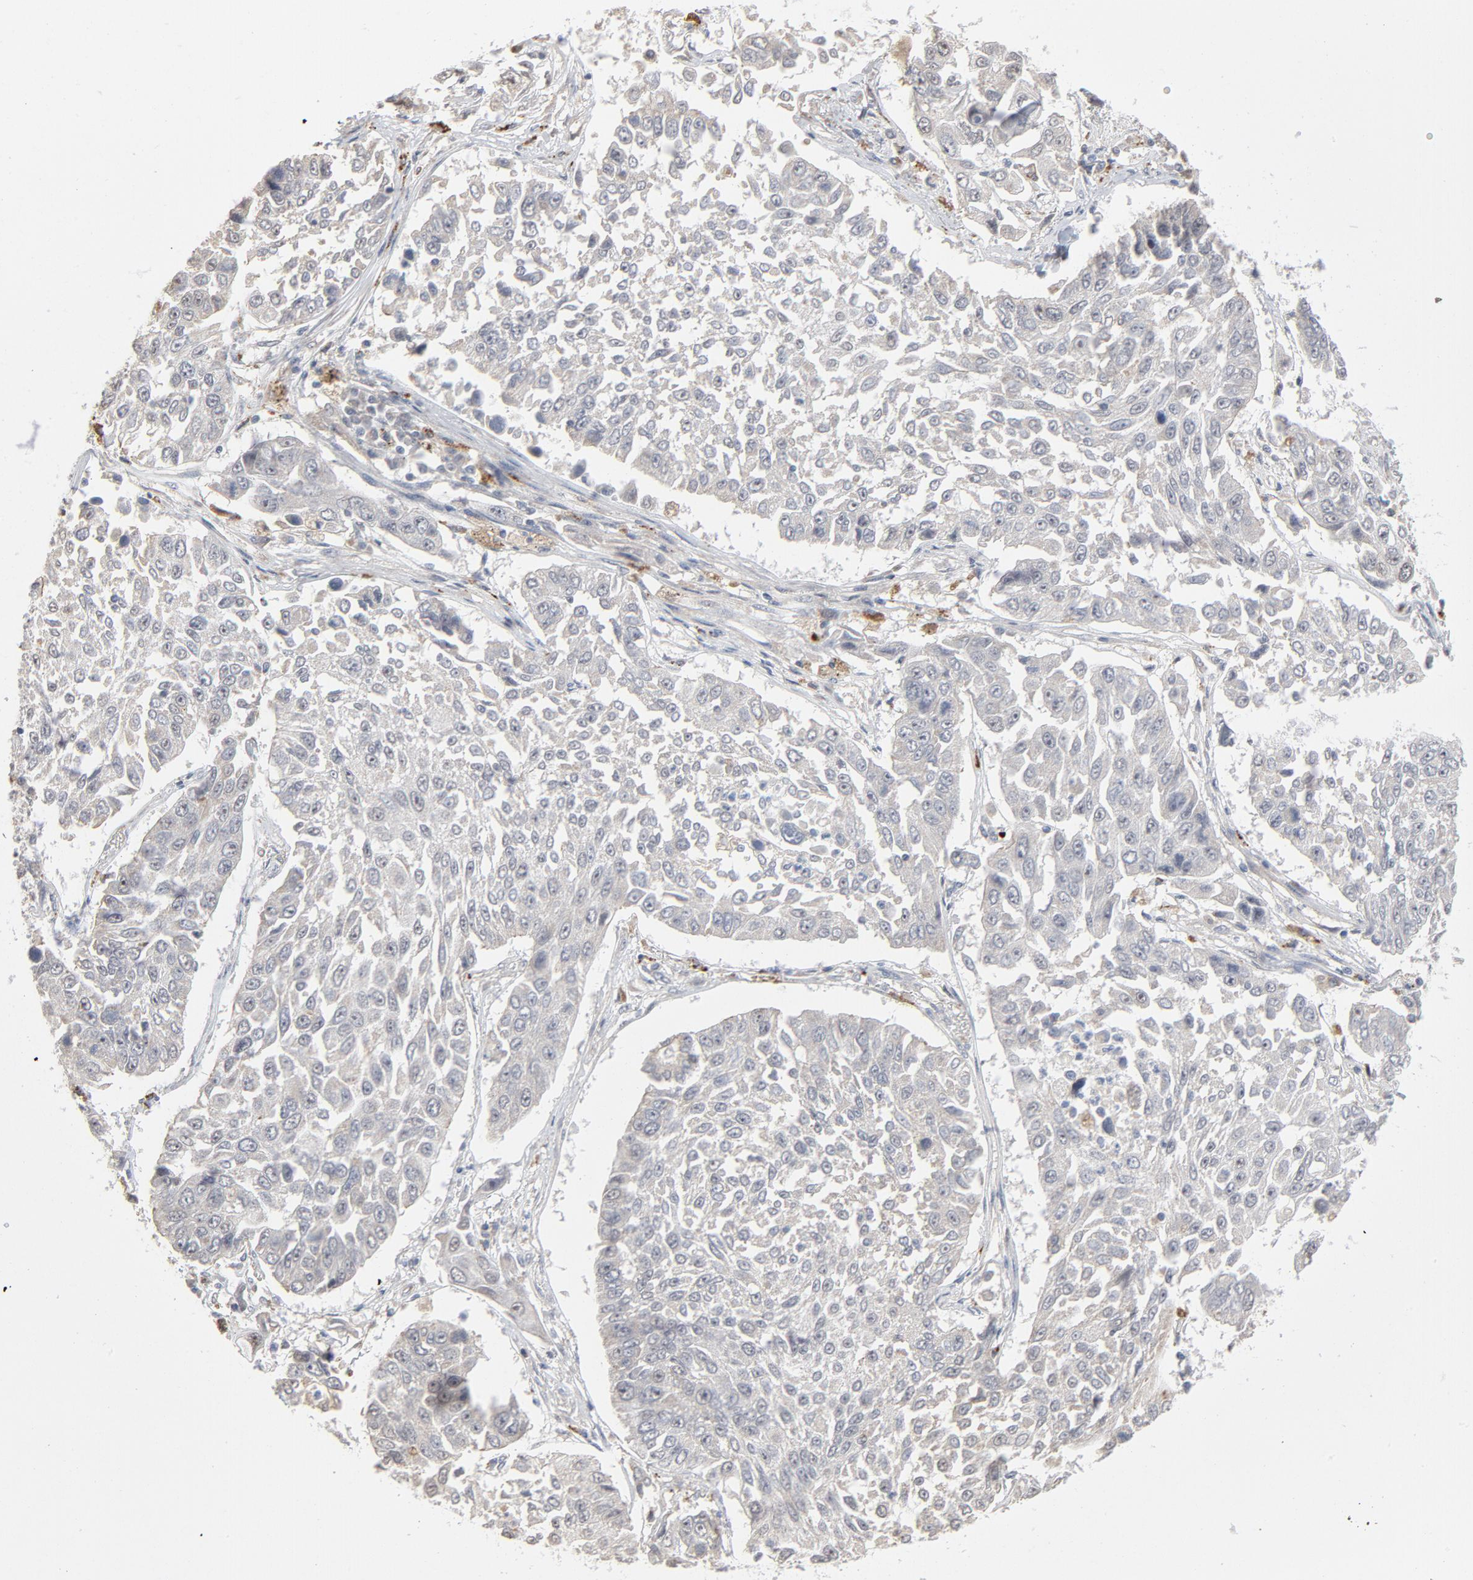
{"staining": {"intensity": "negative", "quantity": "none", "location": "none"}, "tissue": "lung cancer", "cell_type": "Tumor cells", "image_type": "cancer", "snomed": [{"axis": "morphology", "description": "Squamous cell carcinoma, NOS"}, {"axis": "topography", "description": "Lung"}], "caption": "Immunohistochemical staining of human lung cancer (squamous cell carcinoma) displays no significant positivity in tumor cells.", "gene": "POMT2", "patient": {"sex": "male", "age": 71}}